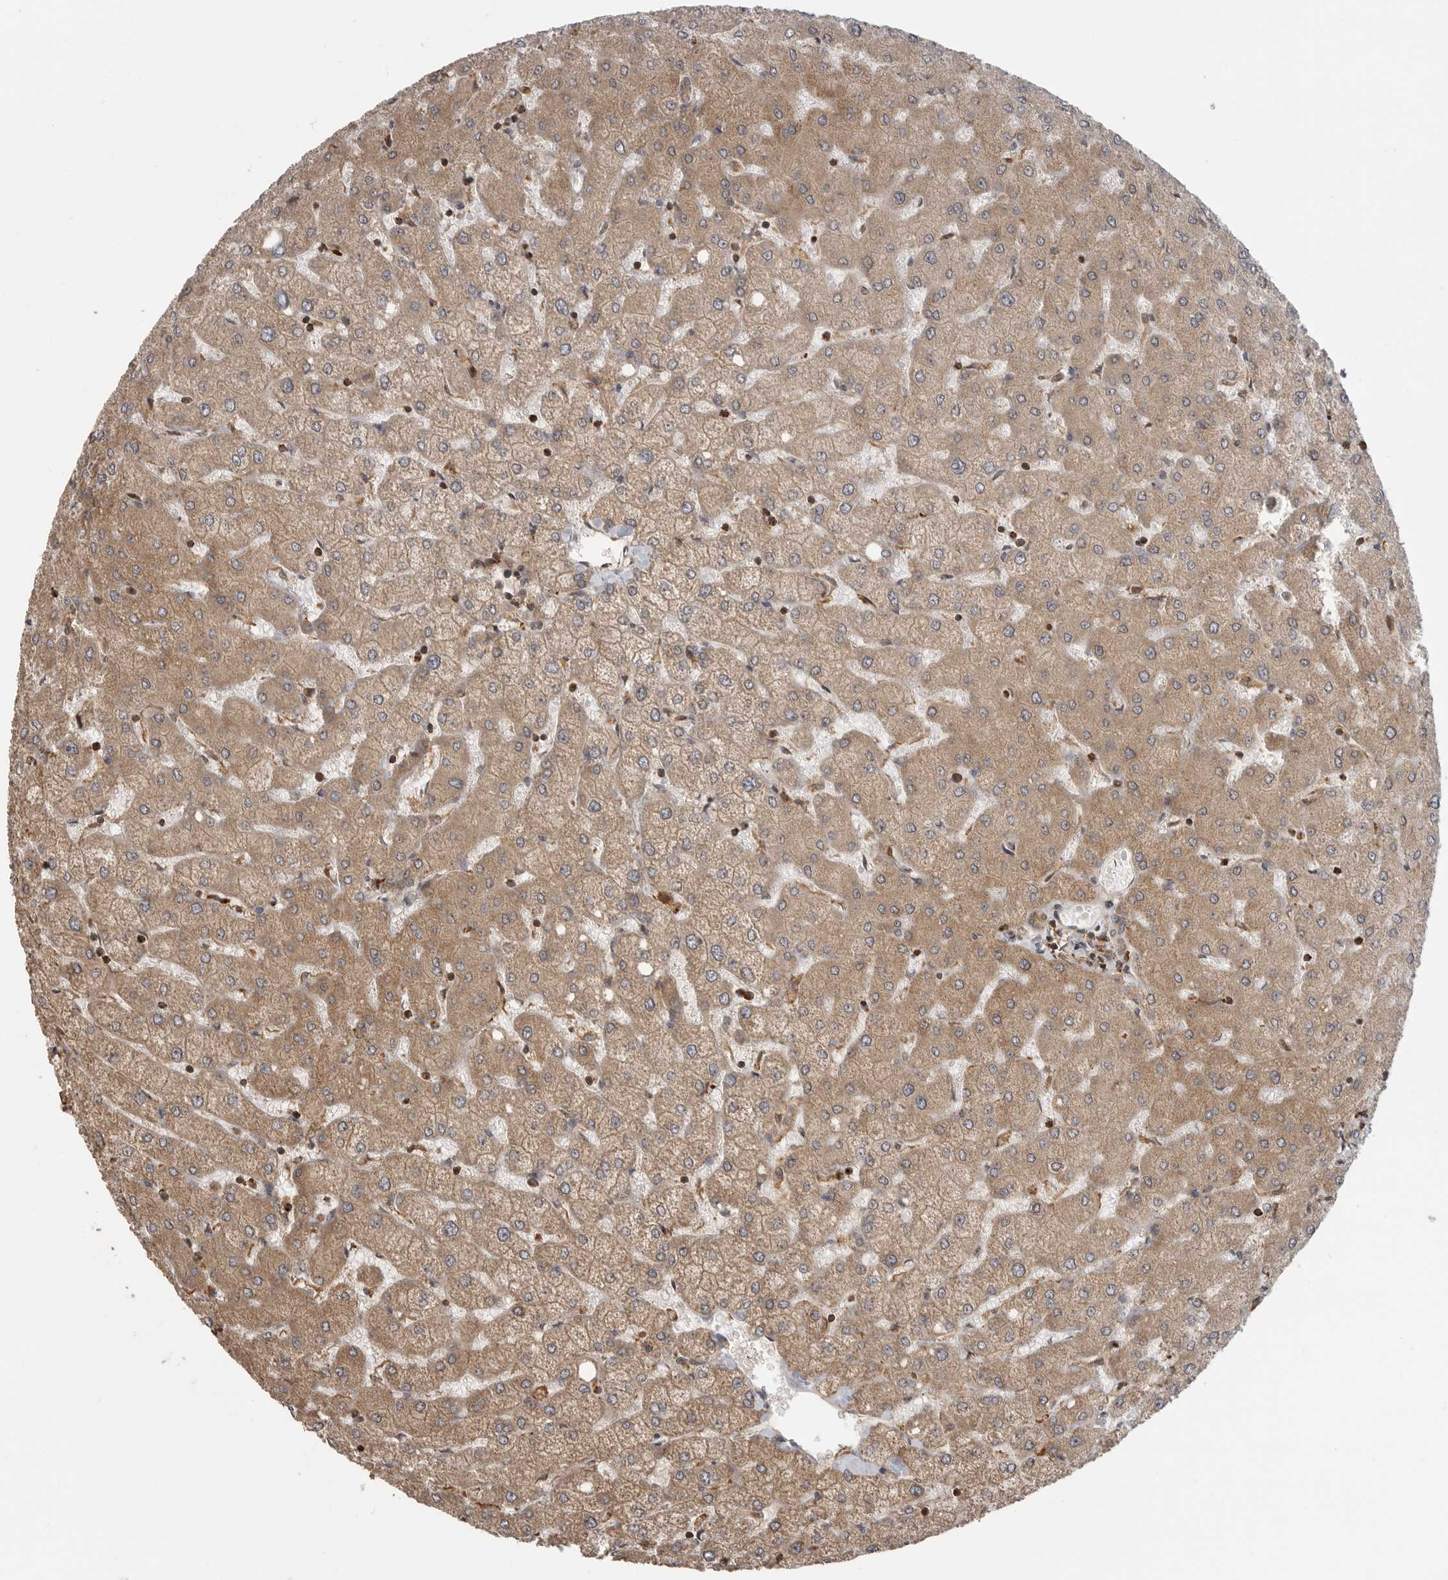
{"staining": {"intensity": "moderate", "quantity": "25%-75%", "location": "cytoplasmic/membranous"}, "tissue": "liver", "cell_type": "Cholangiocytes", "image_type": "normal", "snomed": [{"axis": "morphology", "description": "Normal tissue, NOS"}, {"axis": "topography", "description": "Liver"}], "caption": "Moderate cytoplasmic/membranous staining is identified in about 25%-75% of cholangiocytes in benign liver.", "gene": "ERN1", "patient": {"sex": "female", "age": 54}}